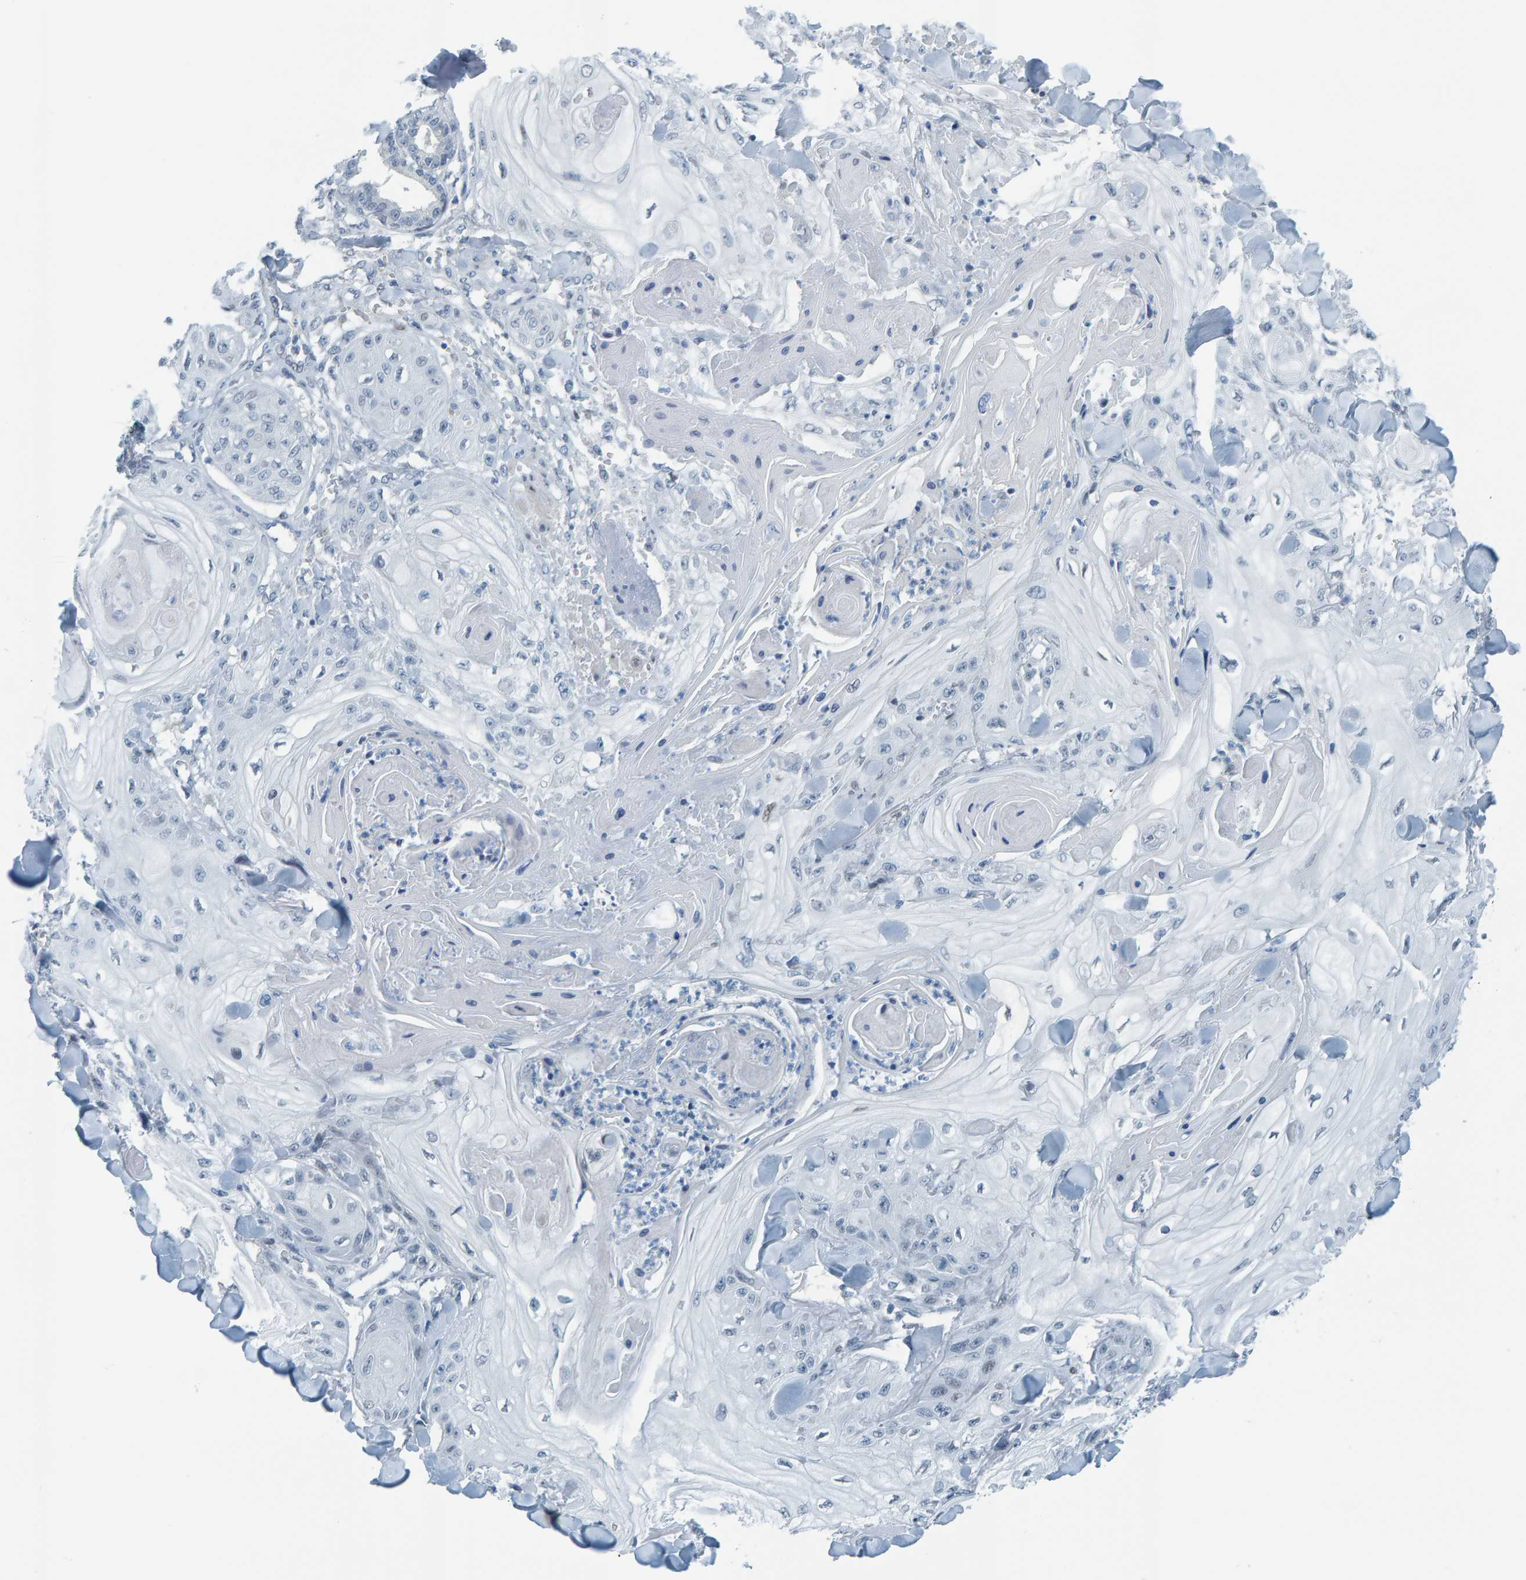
{"staining": {"intensity": "negative", "quantity": "none", "location": "none"}, "tissue": "skin cancer", "cell_type": "Tumor cells", "image_type": "cancer", "snomed": [{"axis": "morphology", "description": "Squamous cell carcinoma, NOS"}, {"axis": "topography", "description": "Skin"}], "caption": "High power microscopy photomicrograph of an immunohistochemistry photomicrograph of skin cancer, revealing no significant staining in tumor cells.", "gene": "CNP", "patient": {"sex": "male", "age": 74}}